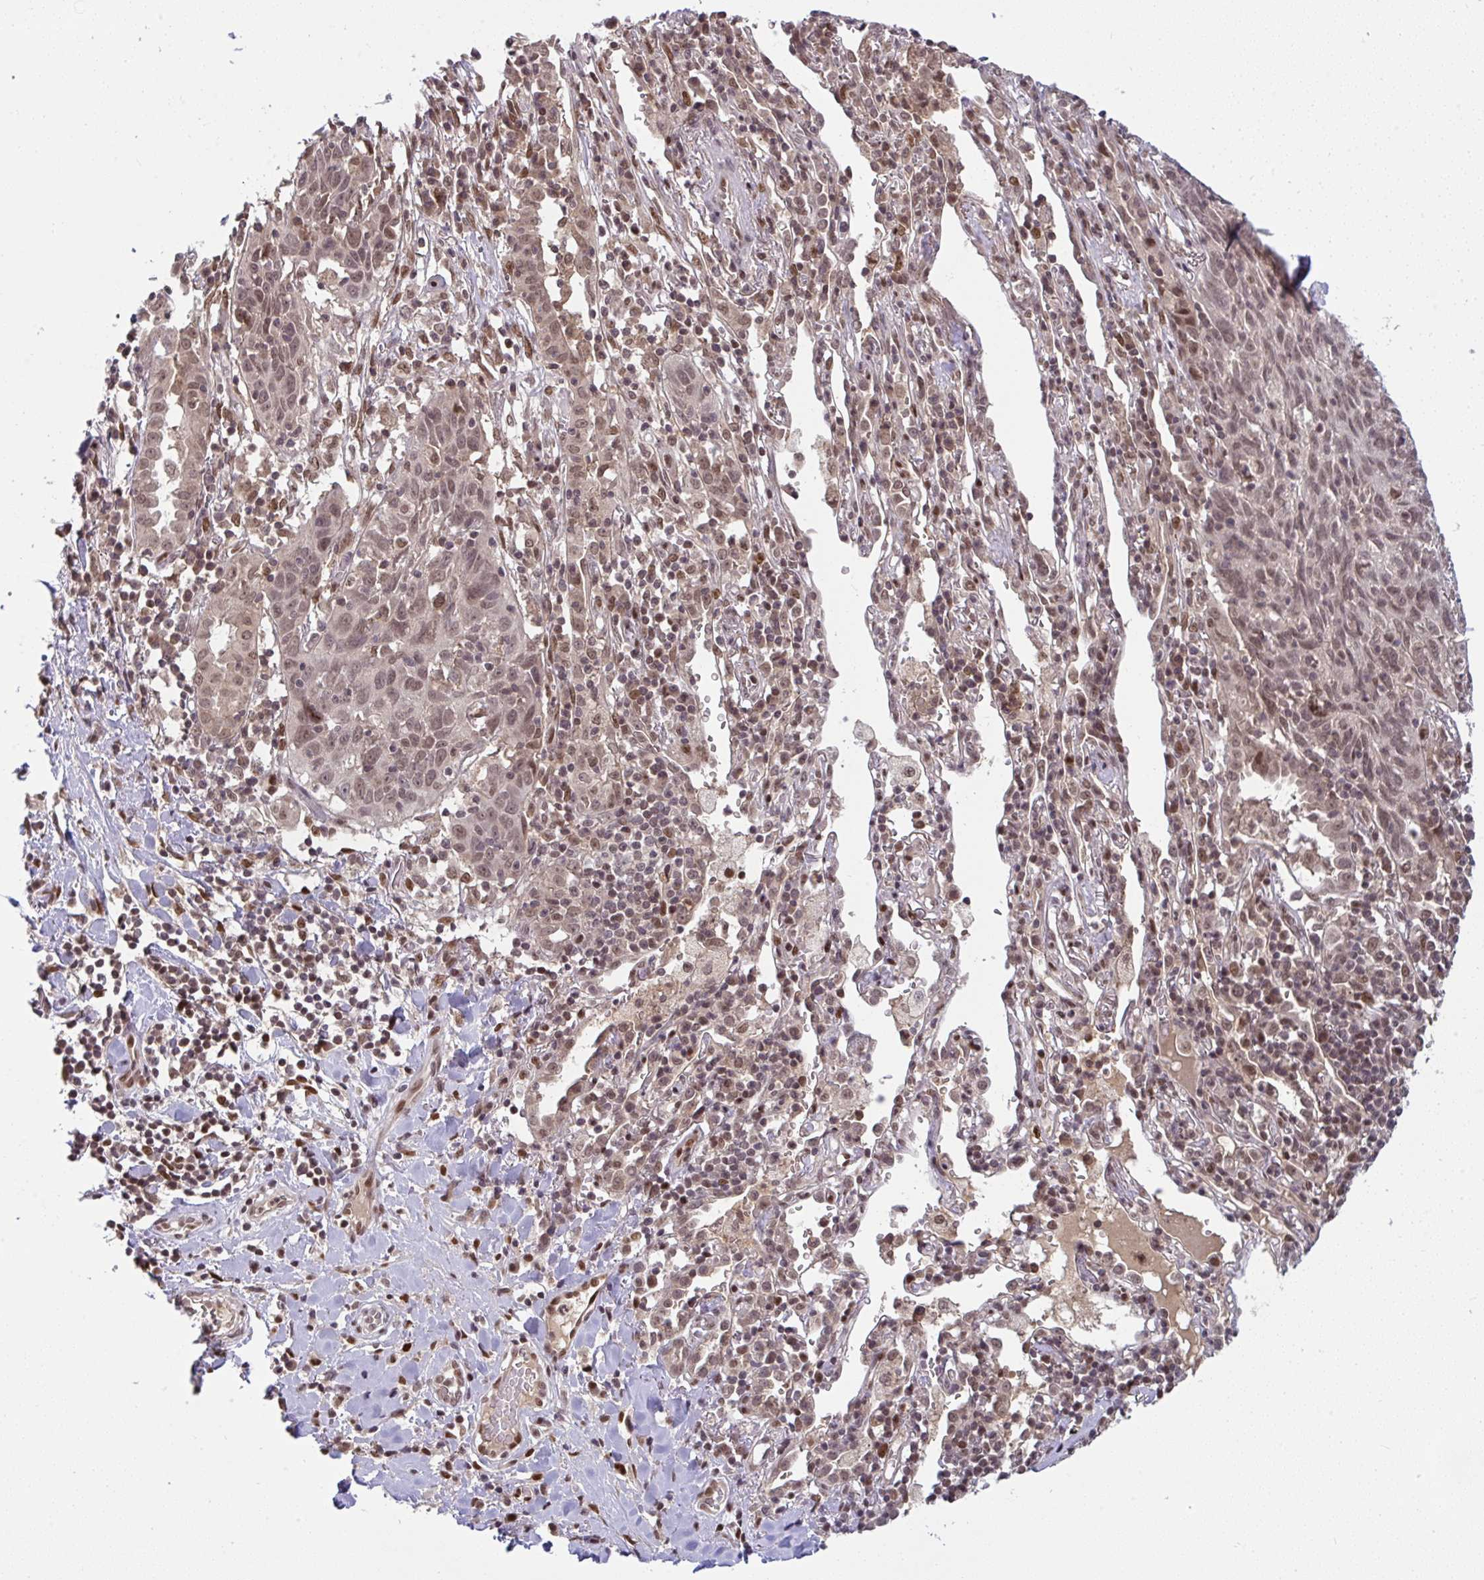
{"staining": {"intensity": "moderate", "quantity": ">75%", "location": "nuclear"}, "tissue": "lung cancer", "cell_type": "Tumor cells", "image_type": "cancer", "snomed": [{"axis": "morphology", "description": "Squamous cell carcinoma, NOS"}, {"axis": "topography", "description": "Lung"}], "caption": "Moderate nuclear staining is appreciated in about >75% of tumor cells in lung squamous cell carcinoma.", "gene": "KLF2", "patient": {"sex": "female", "age": 66}}